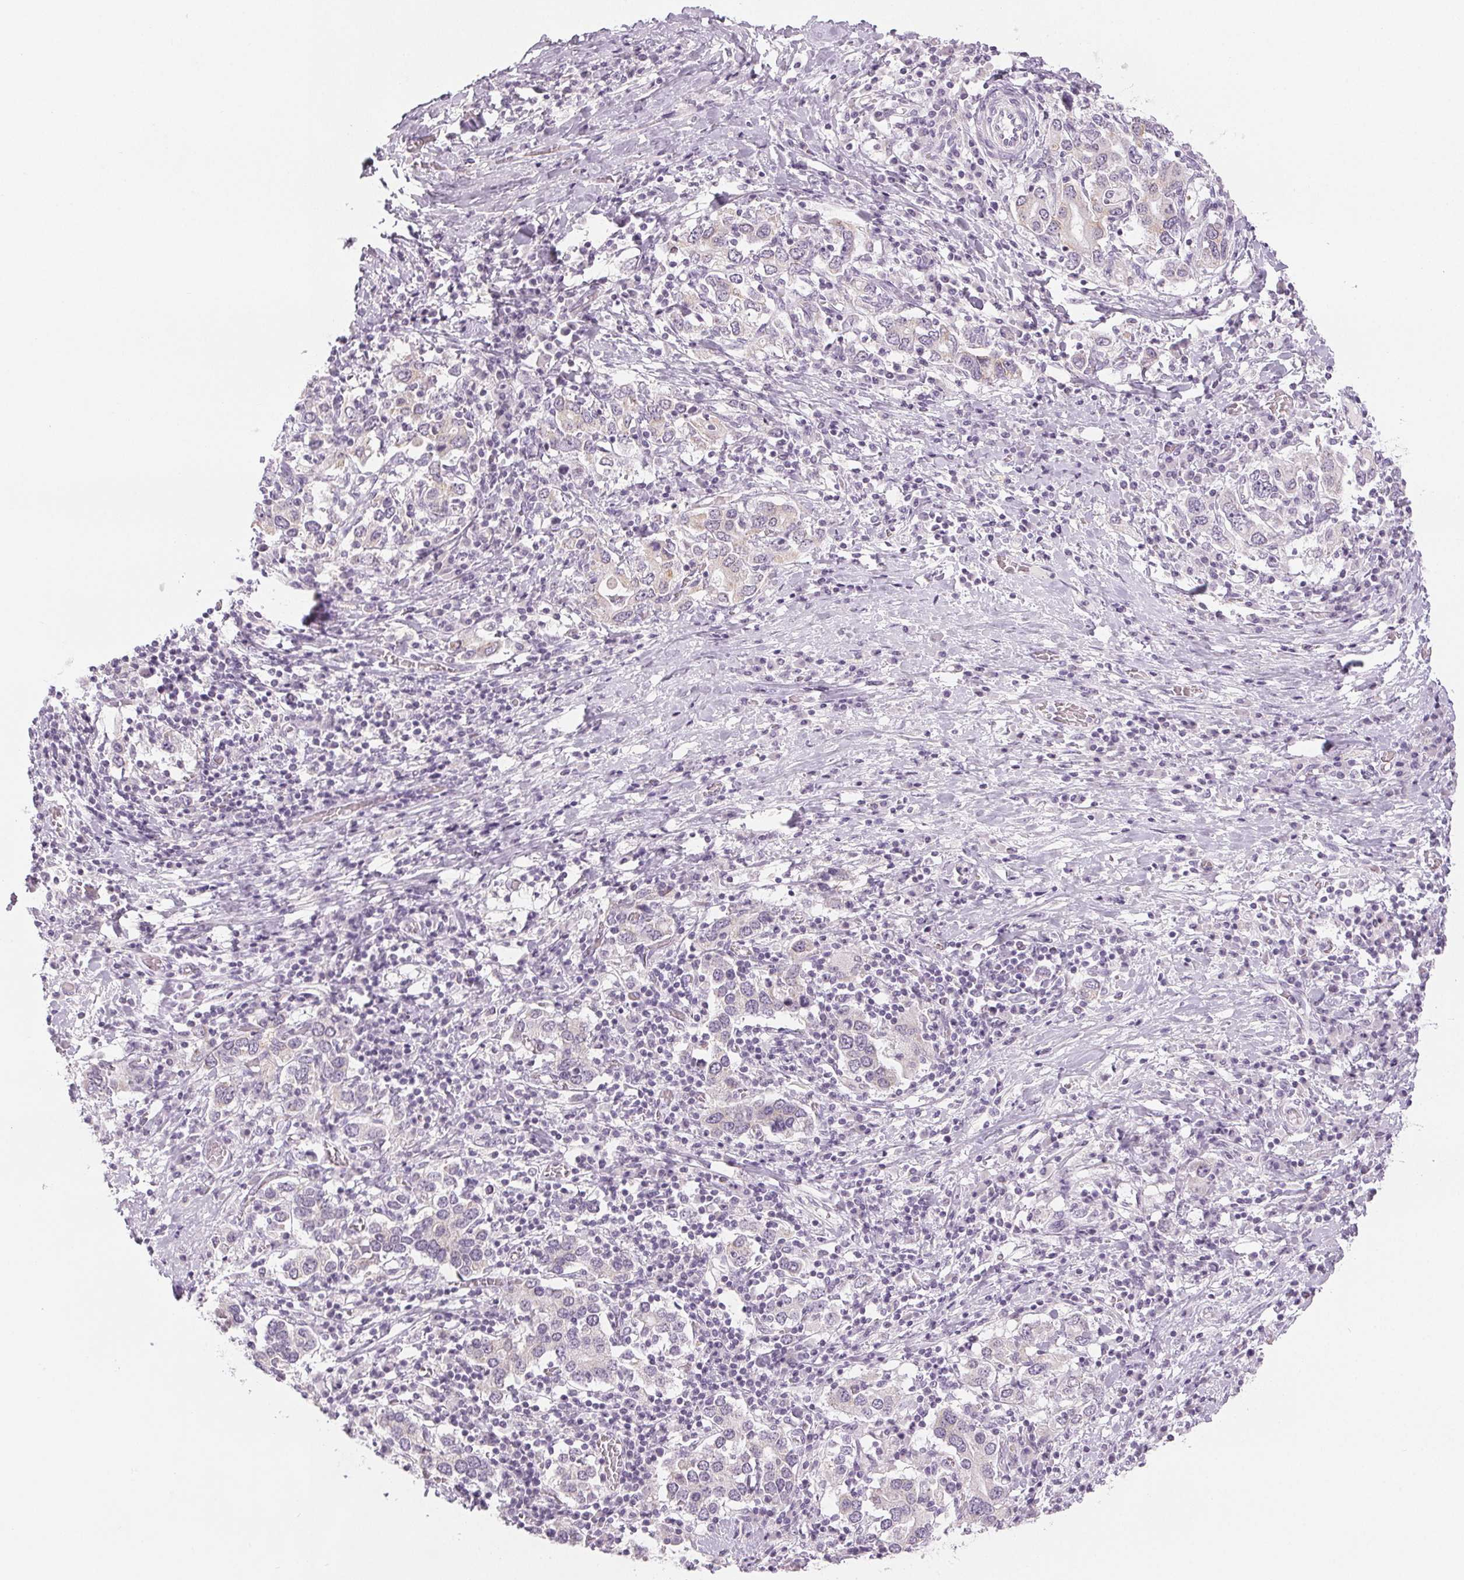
{"staining": {"intensity": "negative", "quantity": "none", "location": "none"}, "tissue": "stomach cancer", "cell_type": "Tumor cells", "image_type": "cancer", "snomed": [{"axis": "morphology", "description": "Adenocarcinoma, NOS"}, {"axis": "topography", "description": "Stomach, upper"}, {"axis": "topography", "description": "Stomach"}], "caption": "IHC of adenocarcinoma (stomach) exhibits no expression in tumor cells.", "gene": "EHHADH", "patient": {"sex": "male", "age": 62}}